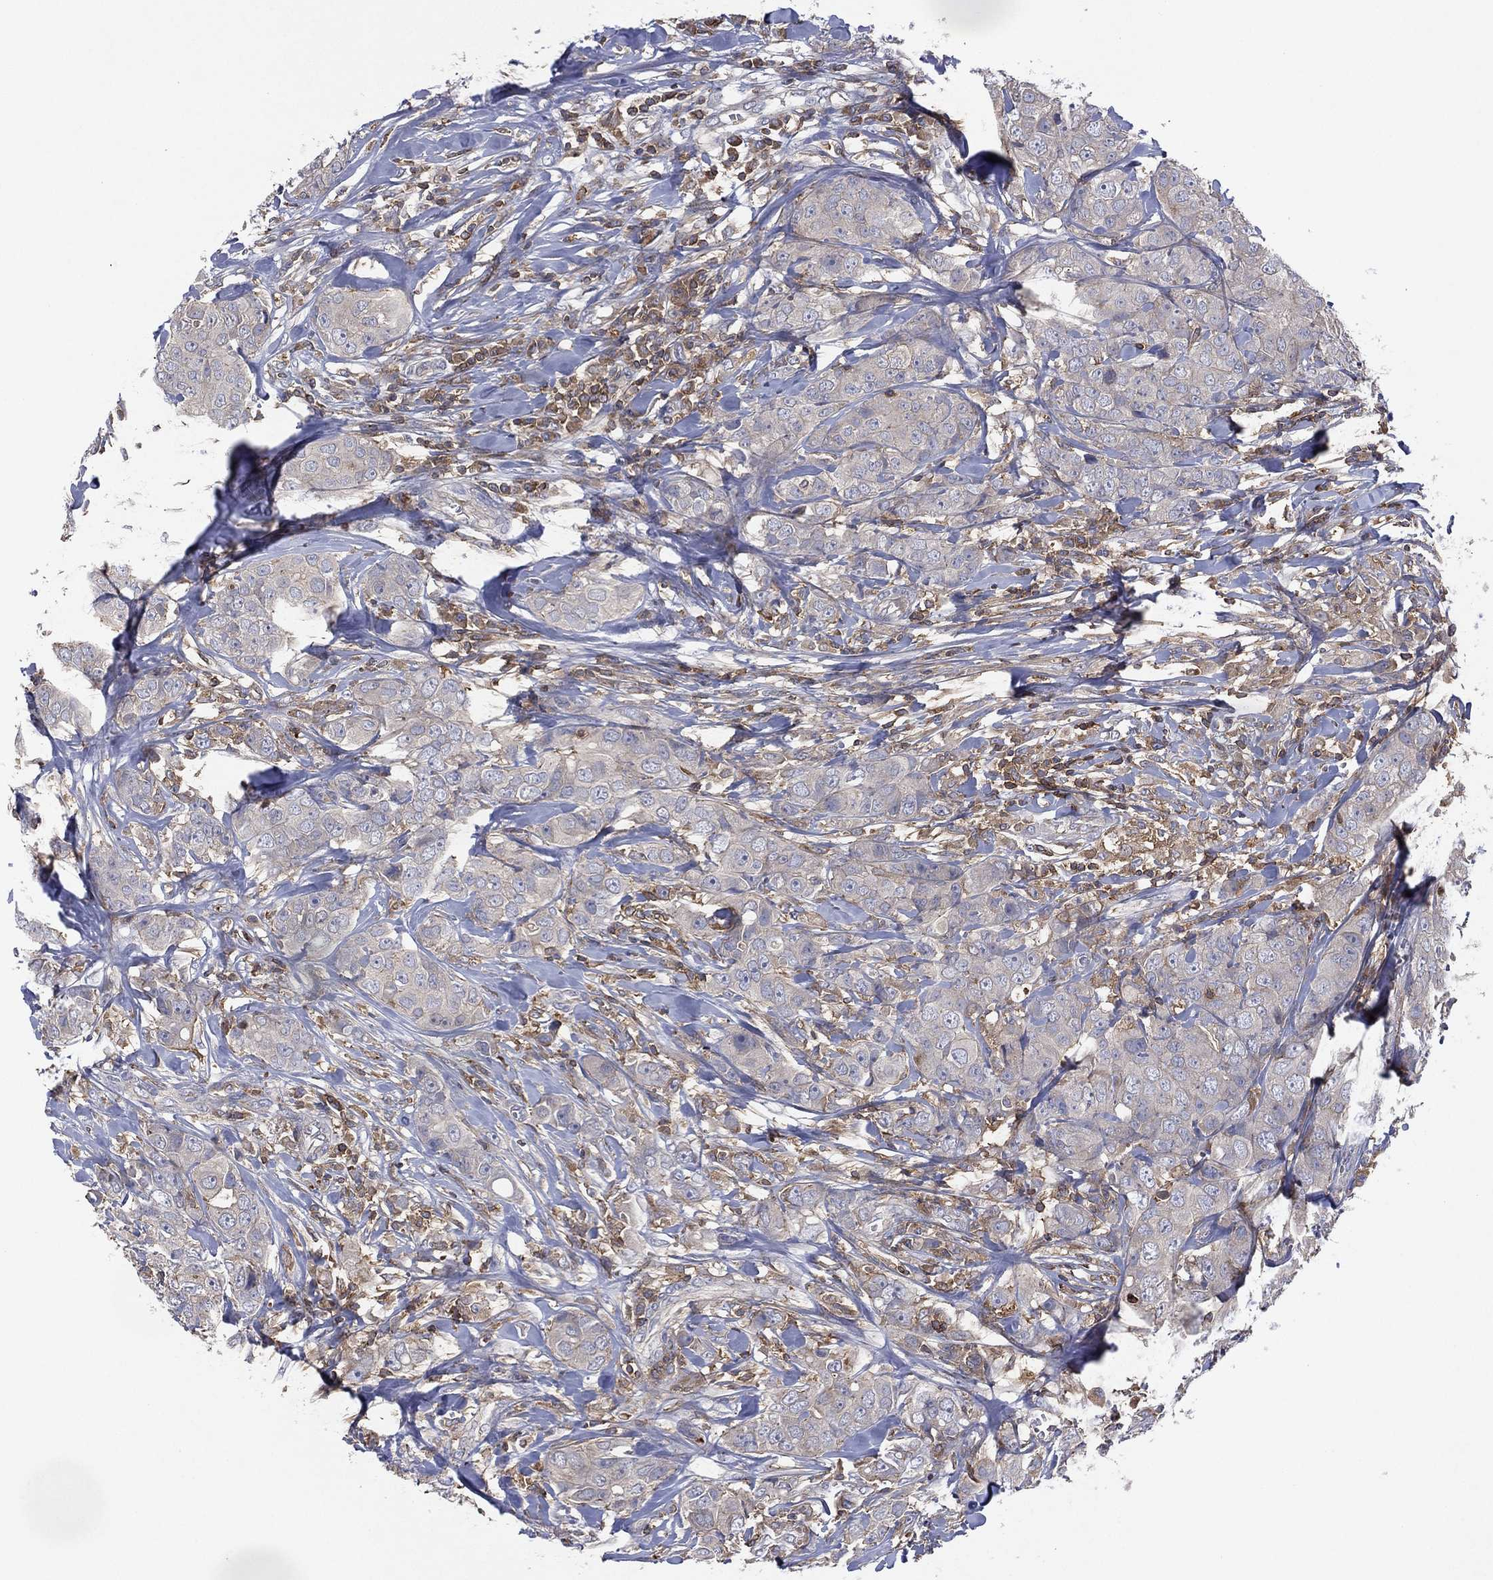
{"staining": {"intensity": "weak", "quantity": "<25%", "location": "cytoplasmic/membranous"}, "tissue": "breast cancer", "cell_type": "Tumor cells", "image_type": "cancer", "snomed": [{"axis": "morphology", "description": "Duct carcinoma"}, {"axis": "topography", "description": "Breast"}], "caption": "IHC image of human breast intraductal carcinoma stained for a protein (brown), which displays no staining in tumor cells. Nuclei are stained in blue.", "gene": "DOCK8", "patient": {"sex": "female", "age": 43}}